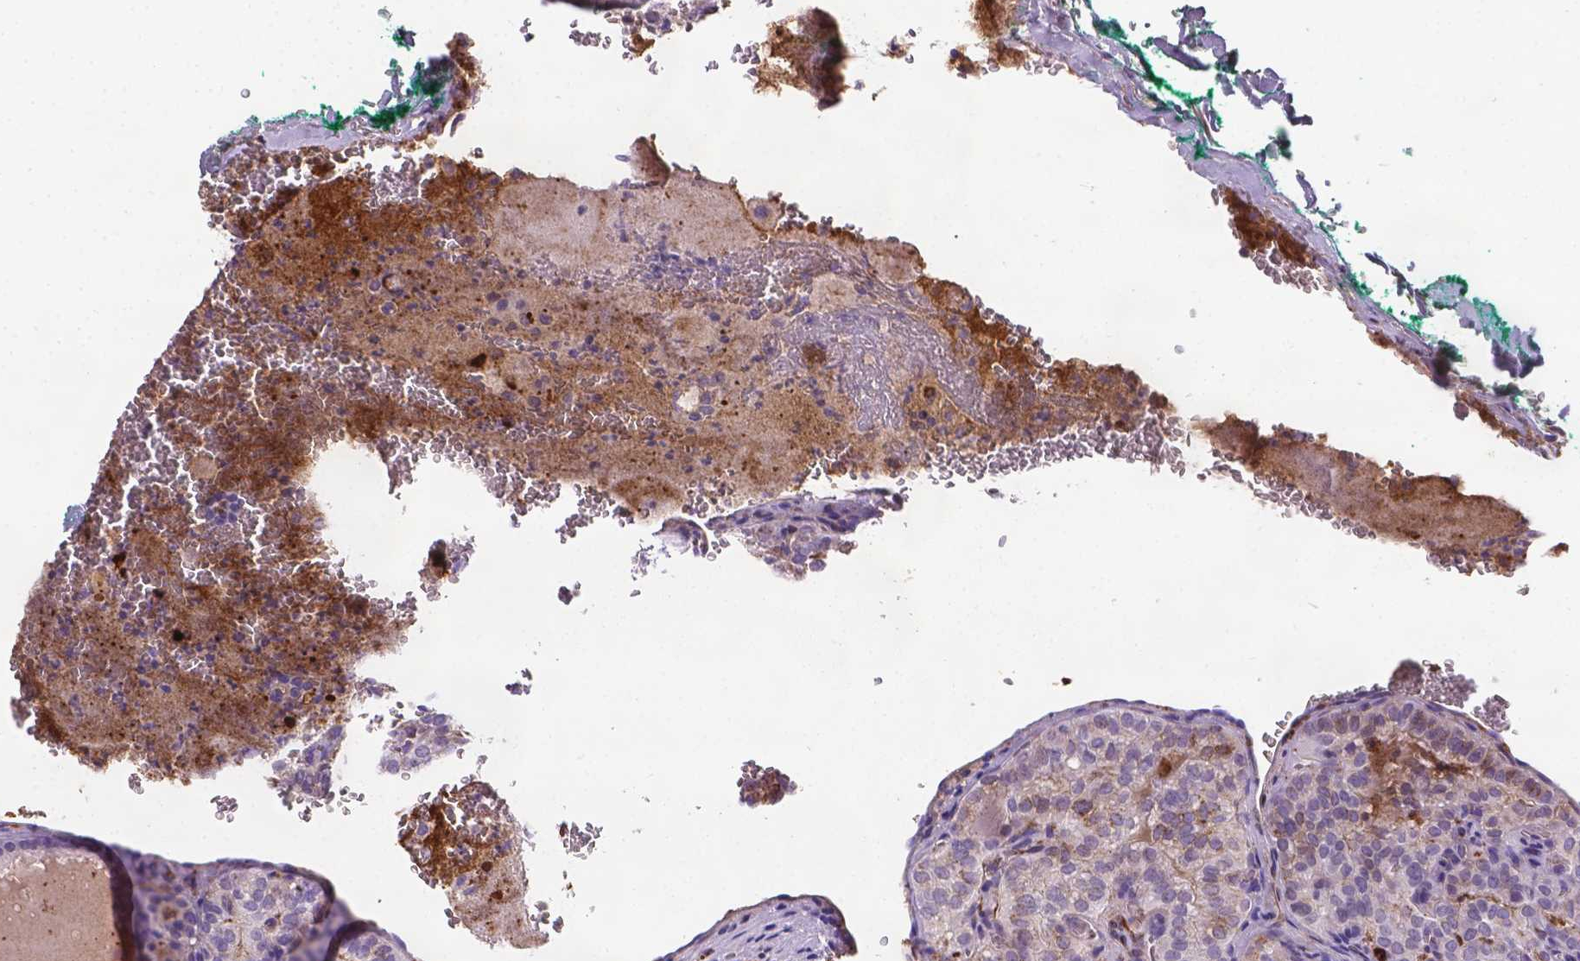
{"staining": {"intensity": "weak", "quantity": "25%-75%", "location": "cytoplasmic/membranous"}, "tissue": "thyroid cancer", "cell_type": "Tumor cells", "image_type": "cancer", "snomed": [{"axis": "morphology", "description": "Papillary adenocarcinoma, NOS"}, {"axis": "topography", "description": "Thyroid gland"}], "caption": "Immunohistochemical staining of human thyroid cancer demonstrates weak cytoplasmic/membranous protein staining in about 25%-75% of tumor cells.", "gene": "APOE", "patient": {"sex": "female", "age": 41}}